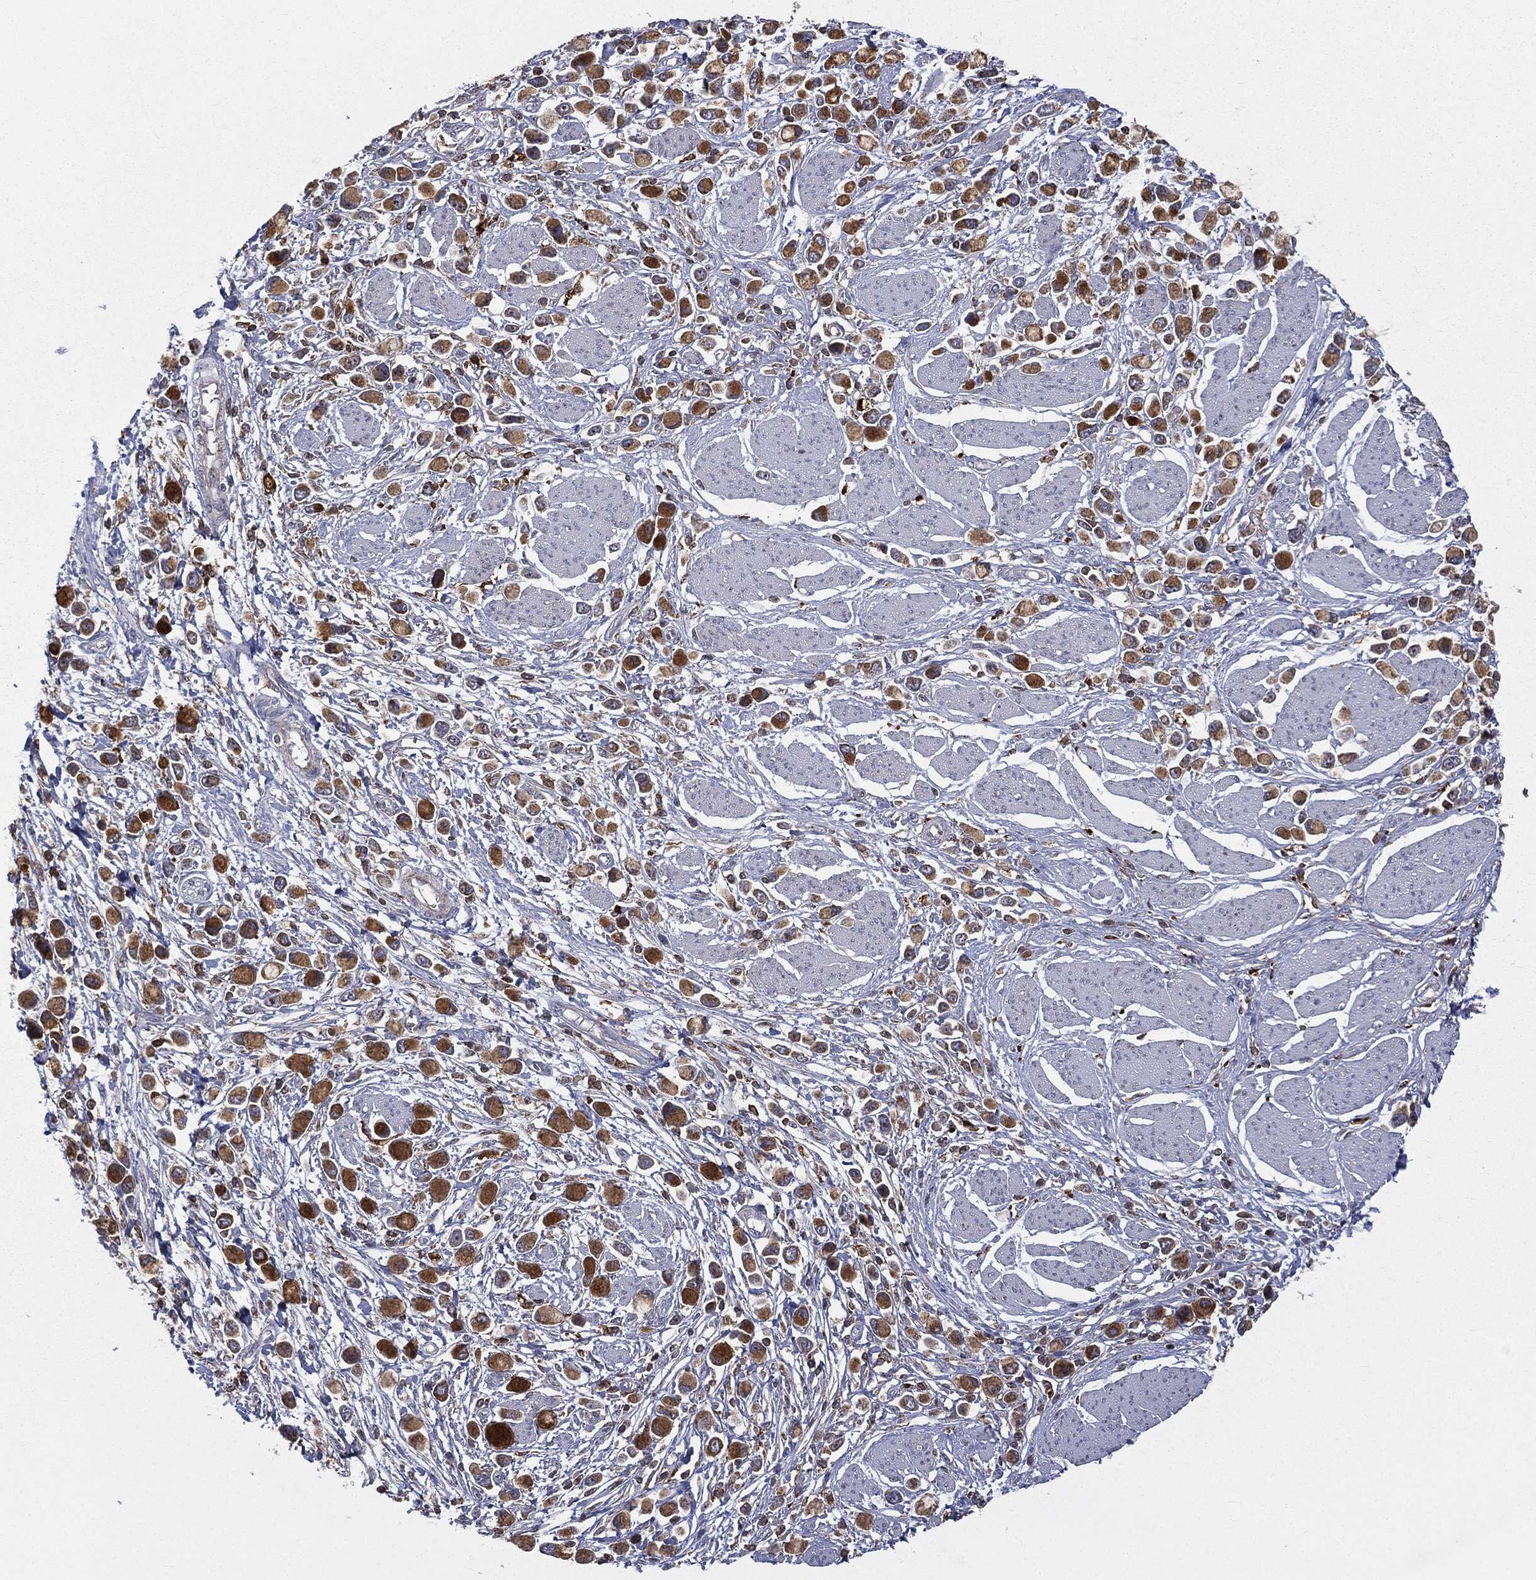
{"staining": {"intensity": "strong", "quantity": "25%-75%", "location": "cytoplasmic/membranous"}, "tissue": "stomach cancer", "cell_type": "Tumor cells", "image_type": "cancer", "snomed": [{"axis": "morphology", "description": "Adenocarcinoma, NOS"}, {"axis": "topography", "description": "Stomach"}], "caption": "DAB (3,3'-diaminobenzidine) immunohistochemical staining of stomach adenocarcinoma demonstrates strong cytoplasmic/membranous protein expression in about 25%-75% of tumor cells.", "gene": "RIN3", "patient": {"sex": "female", "age": 81}}